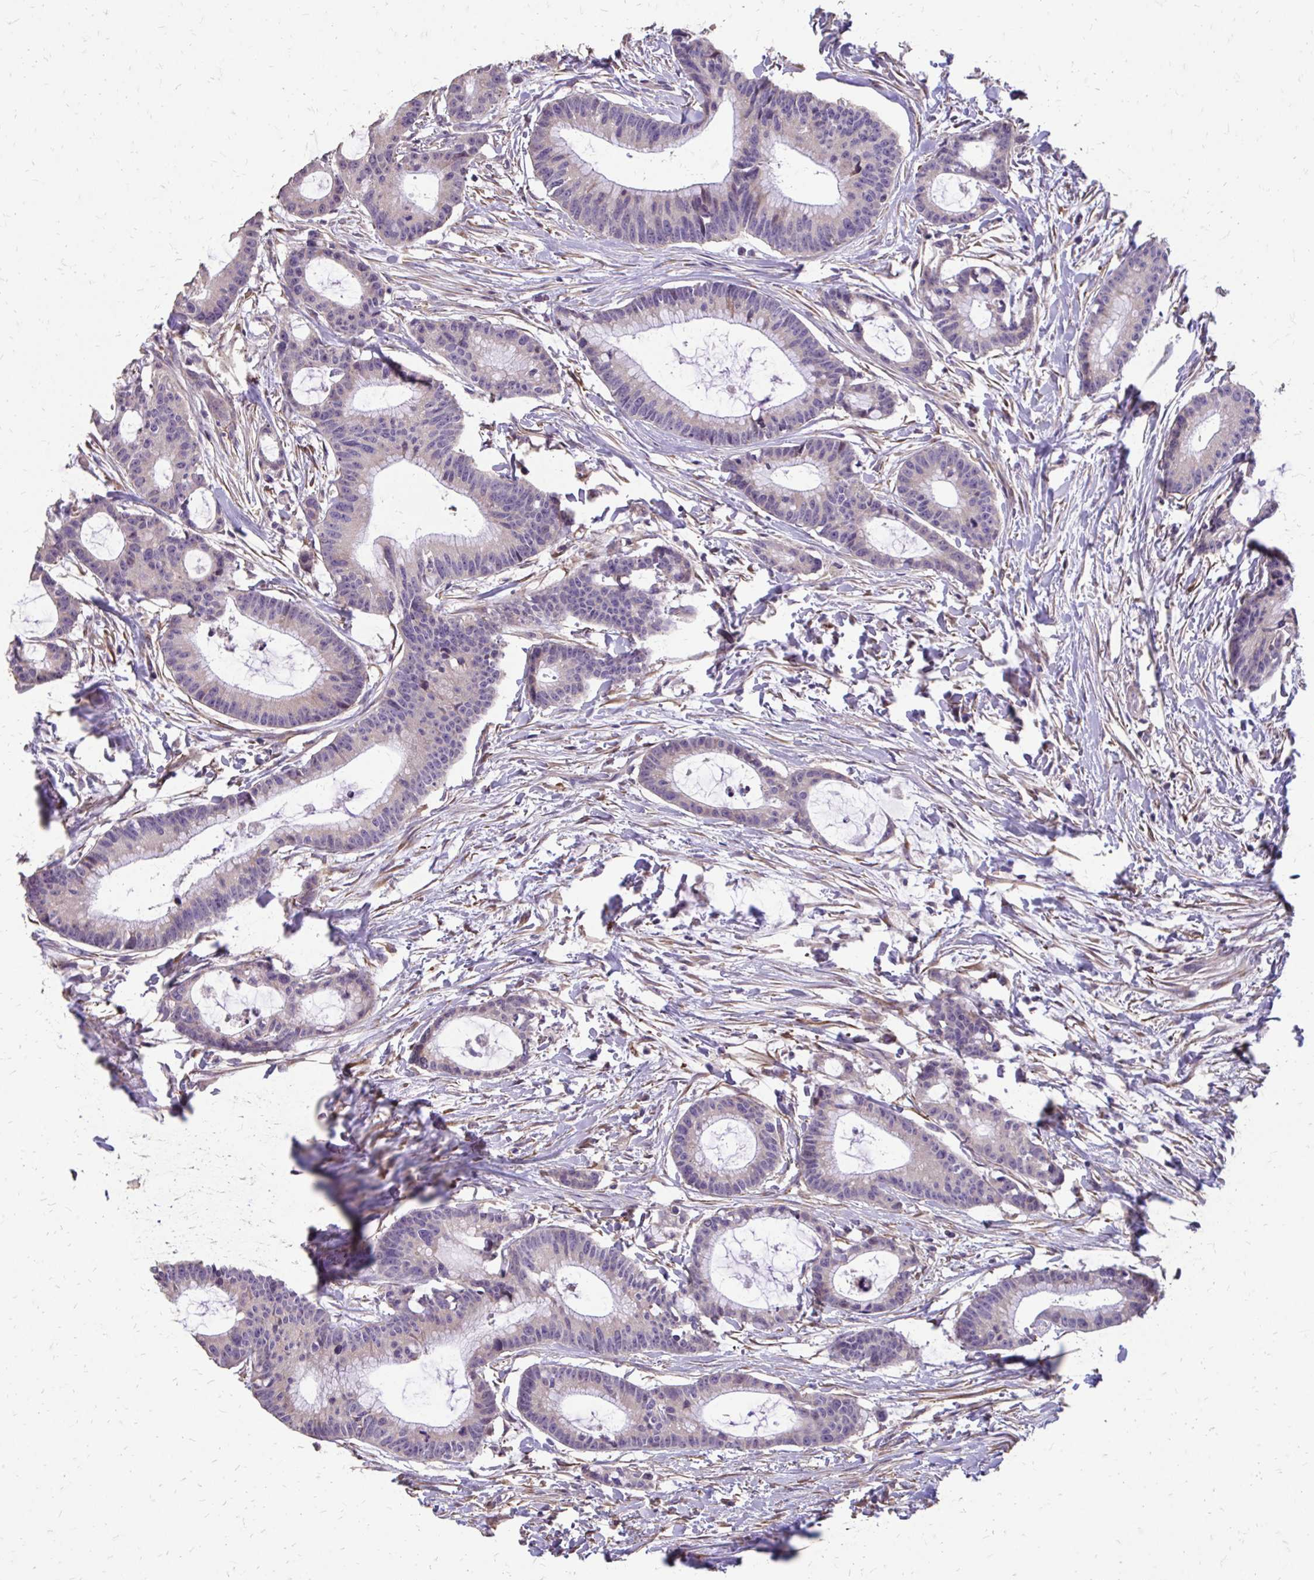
{"staining": {"intensity": "weak", "quantity": "<25%", "location": "cytoplasmic/membranous"}, "tissue": "colorectal cancer", "cell_type": "Tumor cells", "image_type": "cancer", "snomed": [{"axis": "morphology", "description": "Adenocarcinoma, NOS"}, {"axis": "topography", "description": "Colon"}], "caption": "Tumor cells are negative for brown protein staining in colorectal cancer.", "gene": "MYORG", "patient": {"sex": "female", "age": 78}}